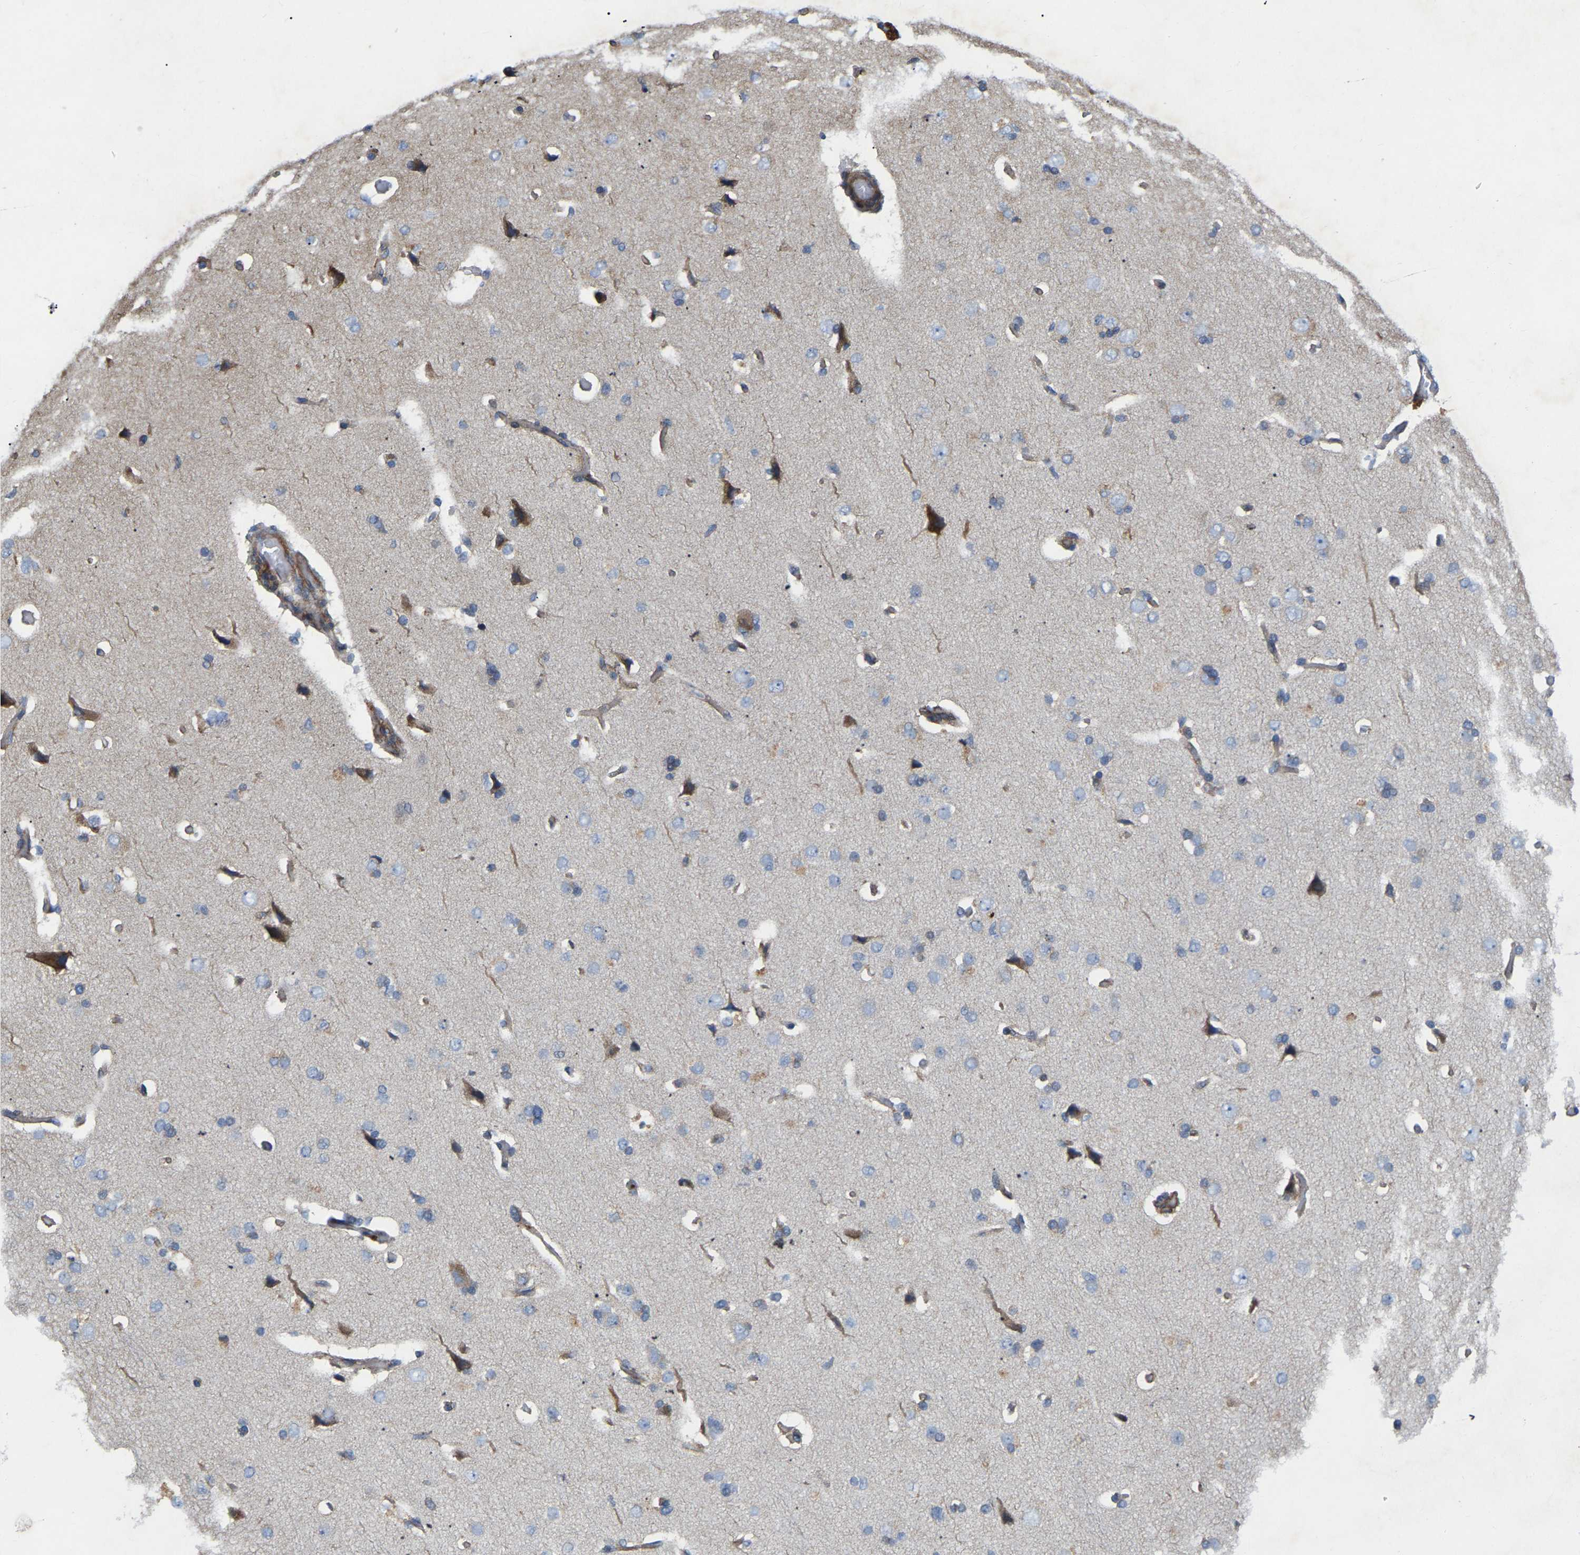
{"staining": {"intensity": "moderate", "quantity": "25%-75%", "location": "cytoplasmic/membranous"}, "tissue": "cerebral cortex", "cell_type": "Endothelial cells", "image_type": "normal", "snomed": [{"axis": "morphology", "description": "Normal tissue, NOS"}, {"axis": "topography", "description": "Cerebral cortex"}], "caption": "Moderate cytoplasmic/membranous protein positivity is identified in approximately 25%-75% of endothelial cells in cerebral cortex. Nuclei are stained in blue.", "gene": "TOR1B", "patient": {"sex": "male", "age": 62}}